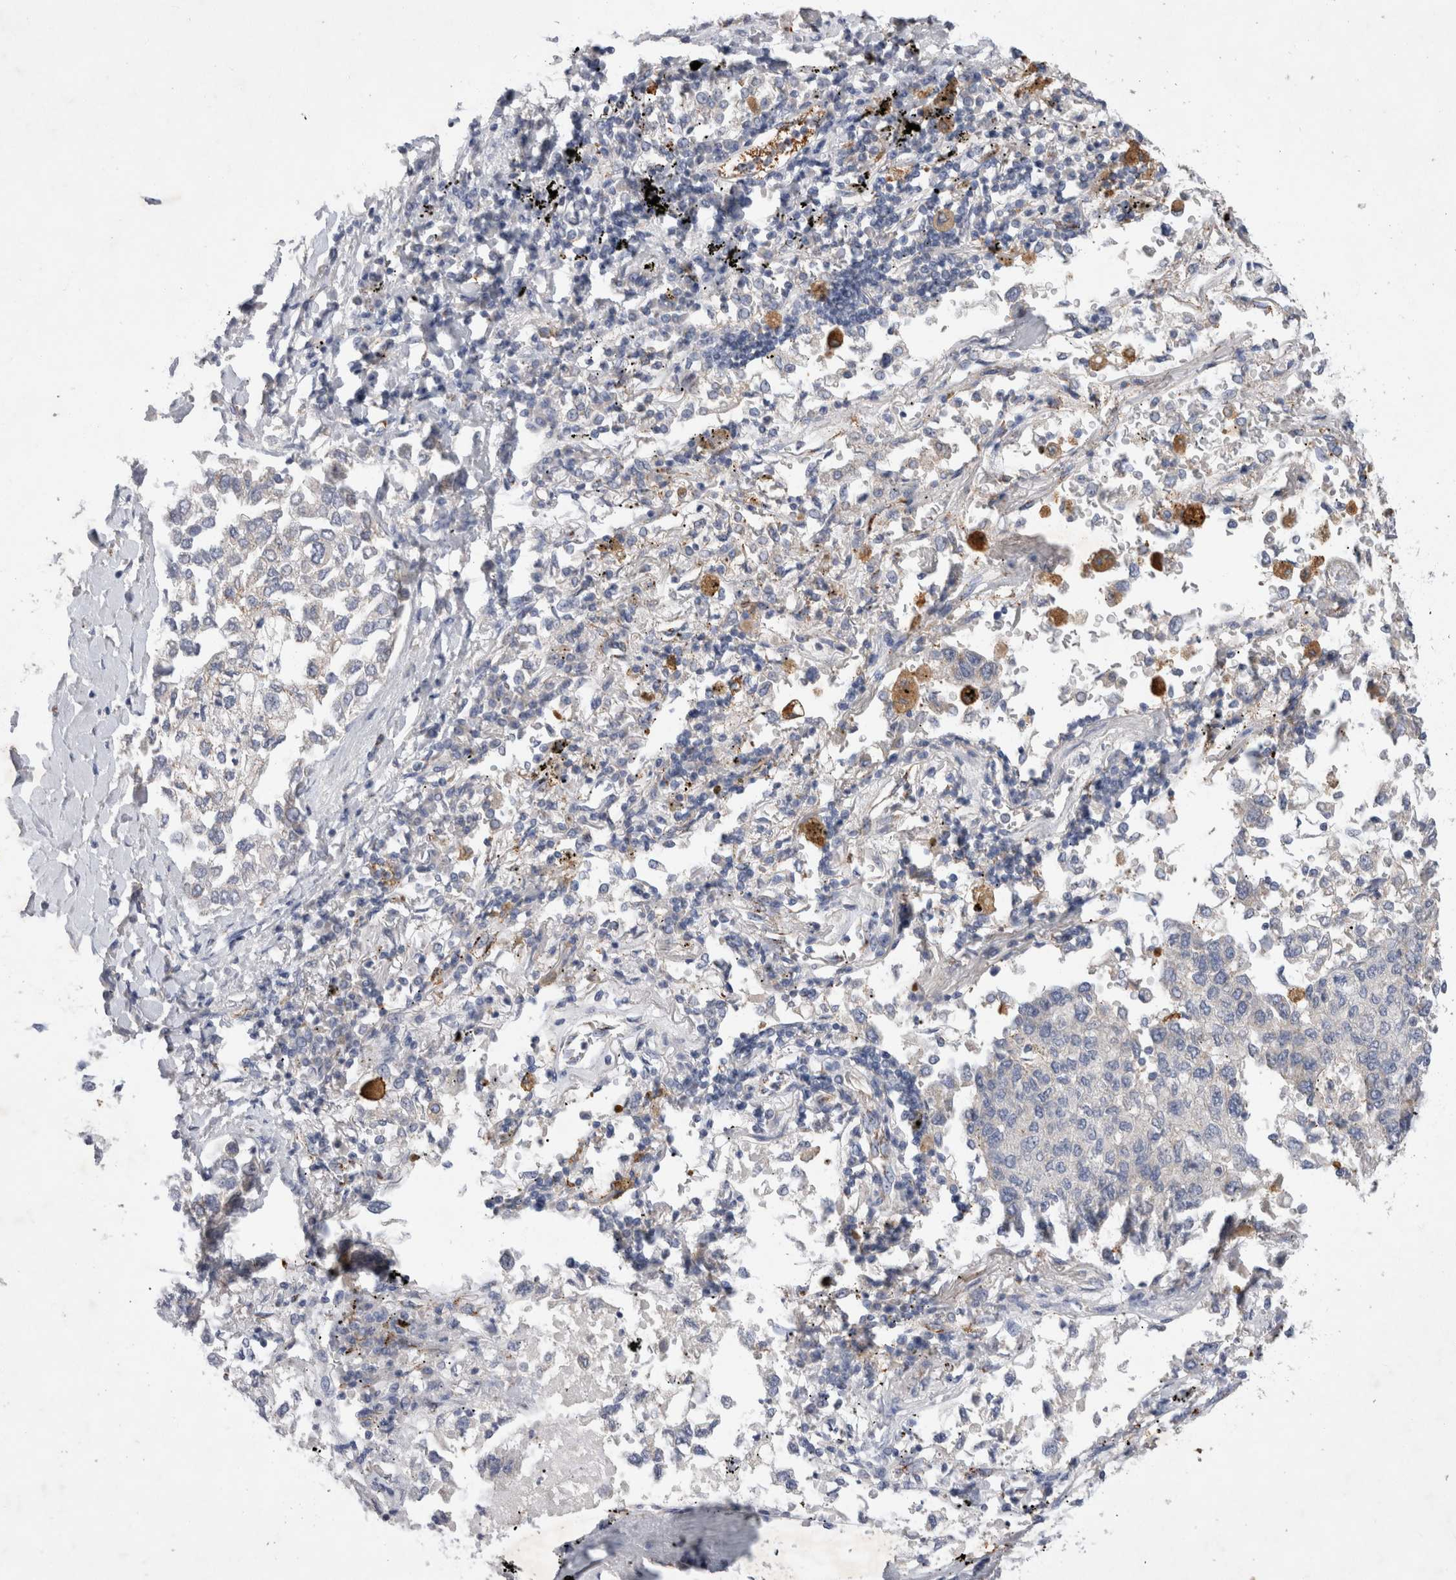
{"staining": {"intensity": "negative", "quantity": "none", "location": "none"}, "tissue": "lung cancer", "cell_type": "Tumor cells", "image_type": "cancer", "snomed": [{"axis": "morphology", "description": "Inflammation, NOS"}, {"axis": "morphology", "description": "Adenocarcinoma, NOS"}, {"axis": "topography", "description": "Lung"}], "caption": "Adenocarcinoma (lung) stained for a protein using immunohistochemistry exhibits no positivity tumor cells.", "gene": "IARS2", "patient": {"sex": "male", "age": 63}}